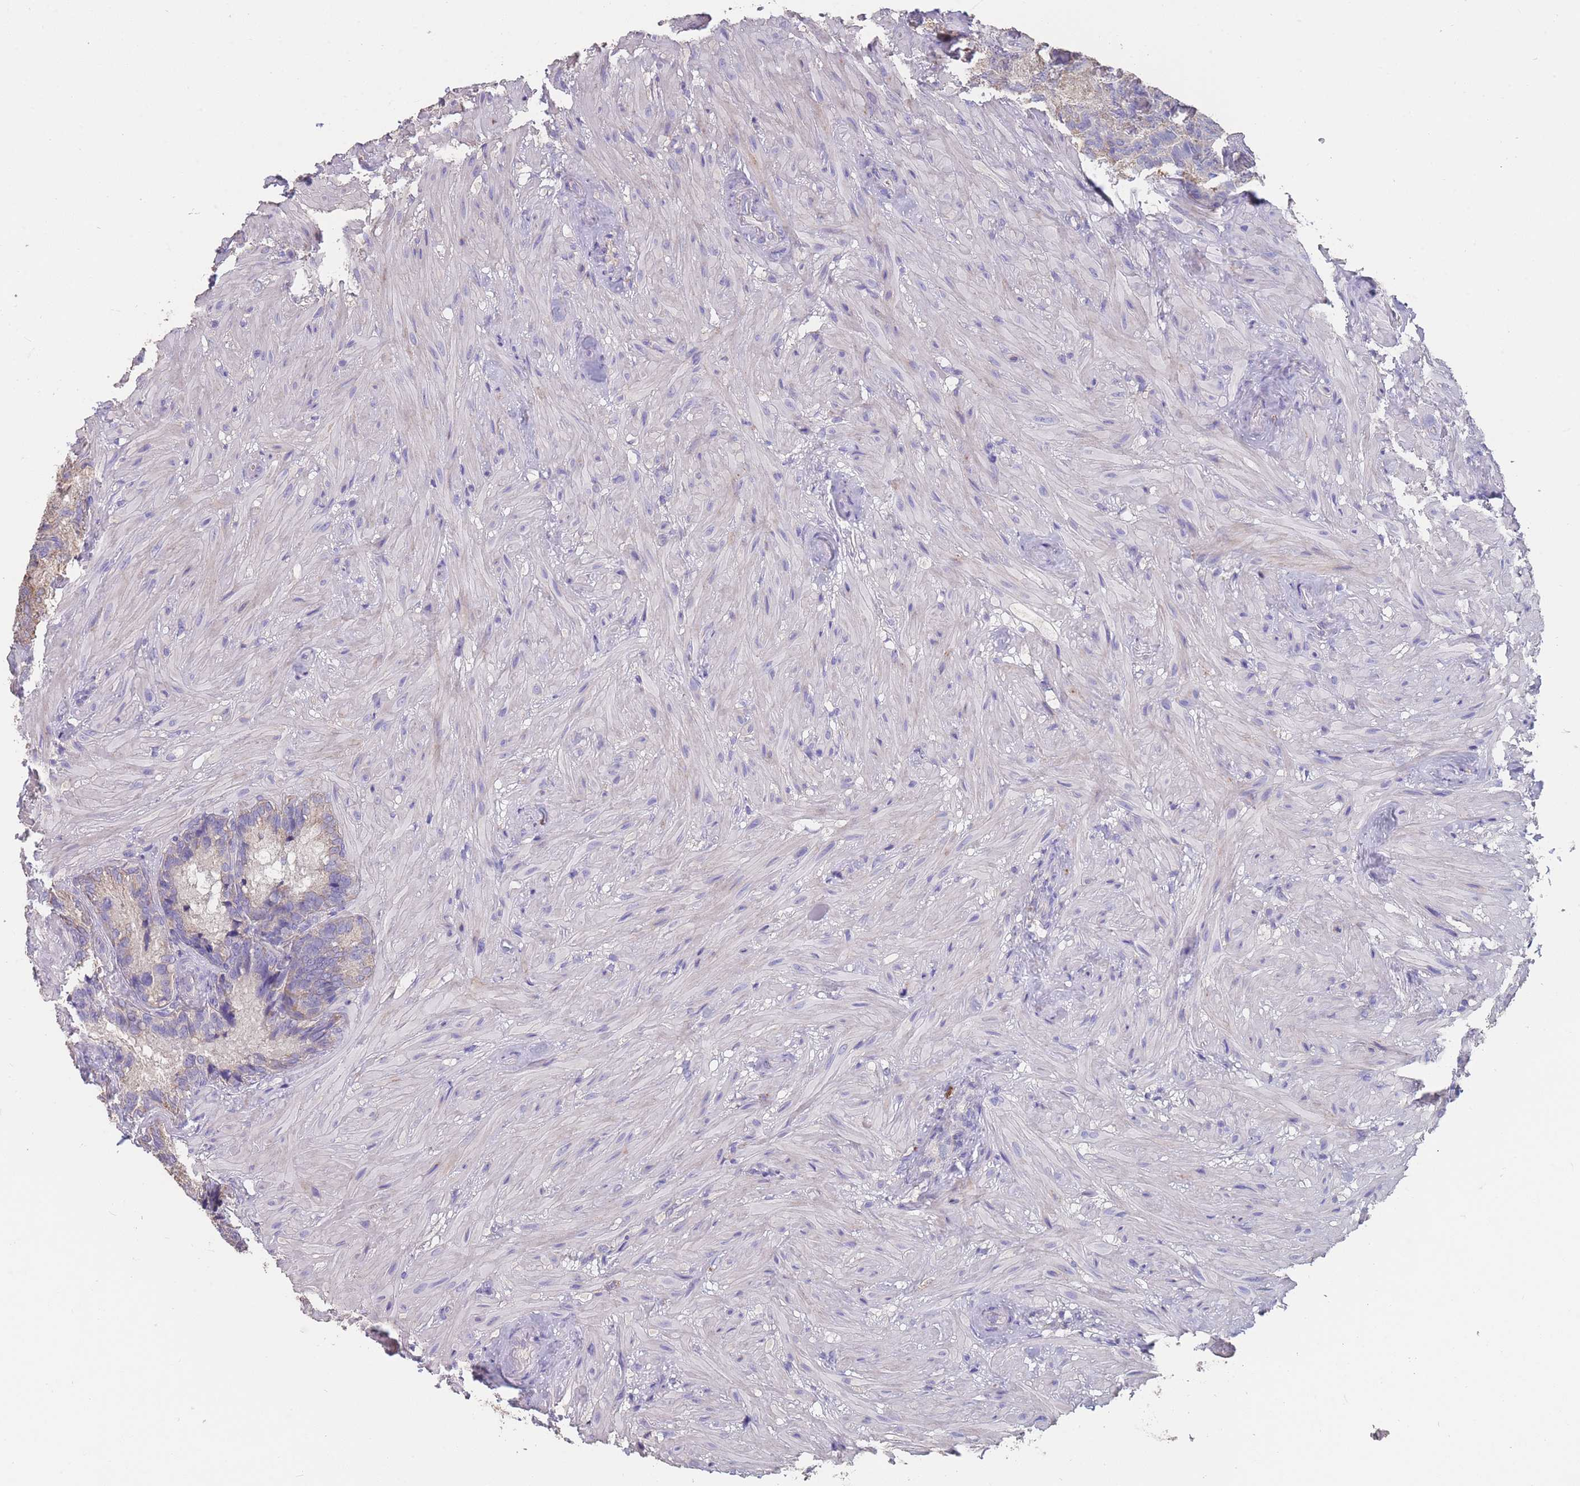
{"staining": {"intensity": "moderate", "quantity": "25%-75%", "location": "cytoplasmic/membranous"}, "tissue": "seminal vesicle", "cell_type": "Glandular cells", "image_type": "normal", "snomed": [{"axis": "morphology", "description": "Normal tissue, NOS"}, {"axis": "topography", "description": "Seminal veicle"}], "caption": "Immunohistochemical staining of benign human seminal vesicle reveals medium levels of moderate cytoplasmic/membranous positivity in about 25%-75% of glandular cells.", "gene": "CLEC12A", "patient": {"sex": "male", "age": 62}}